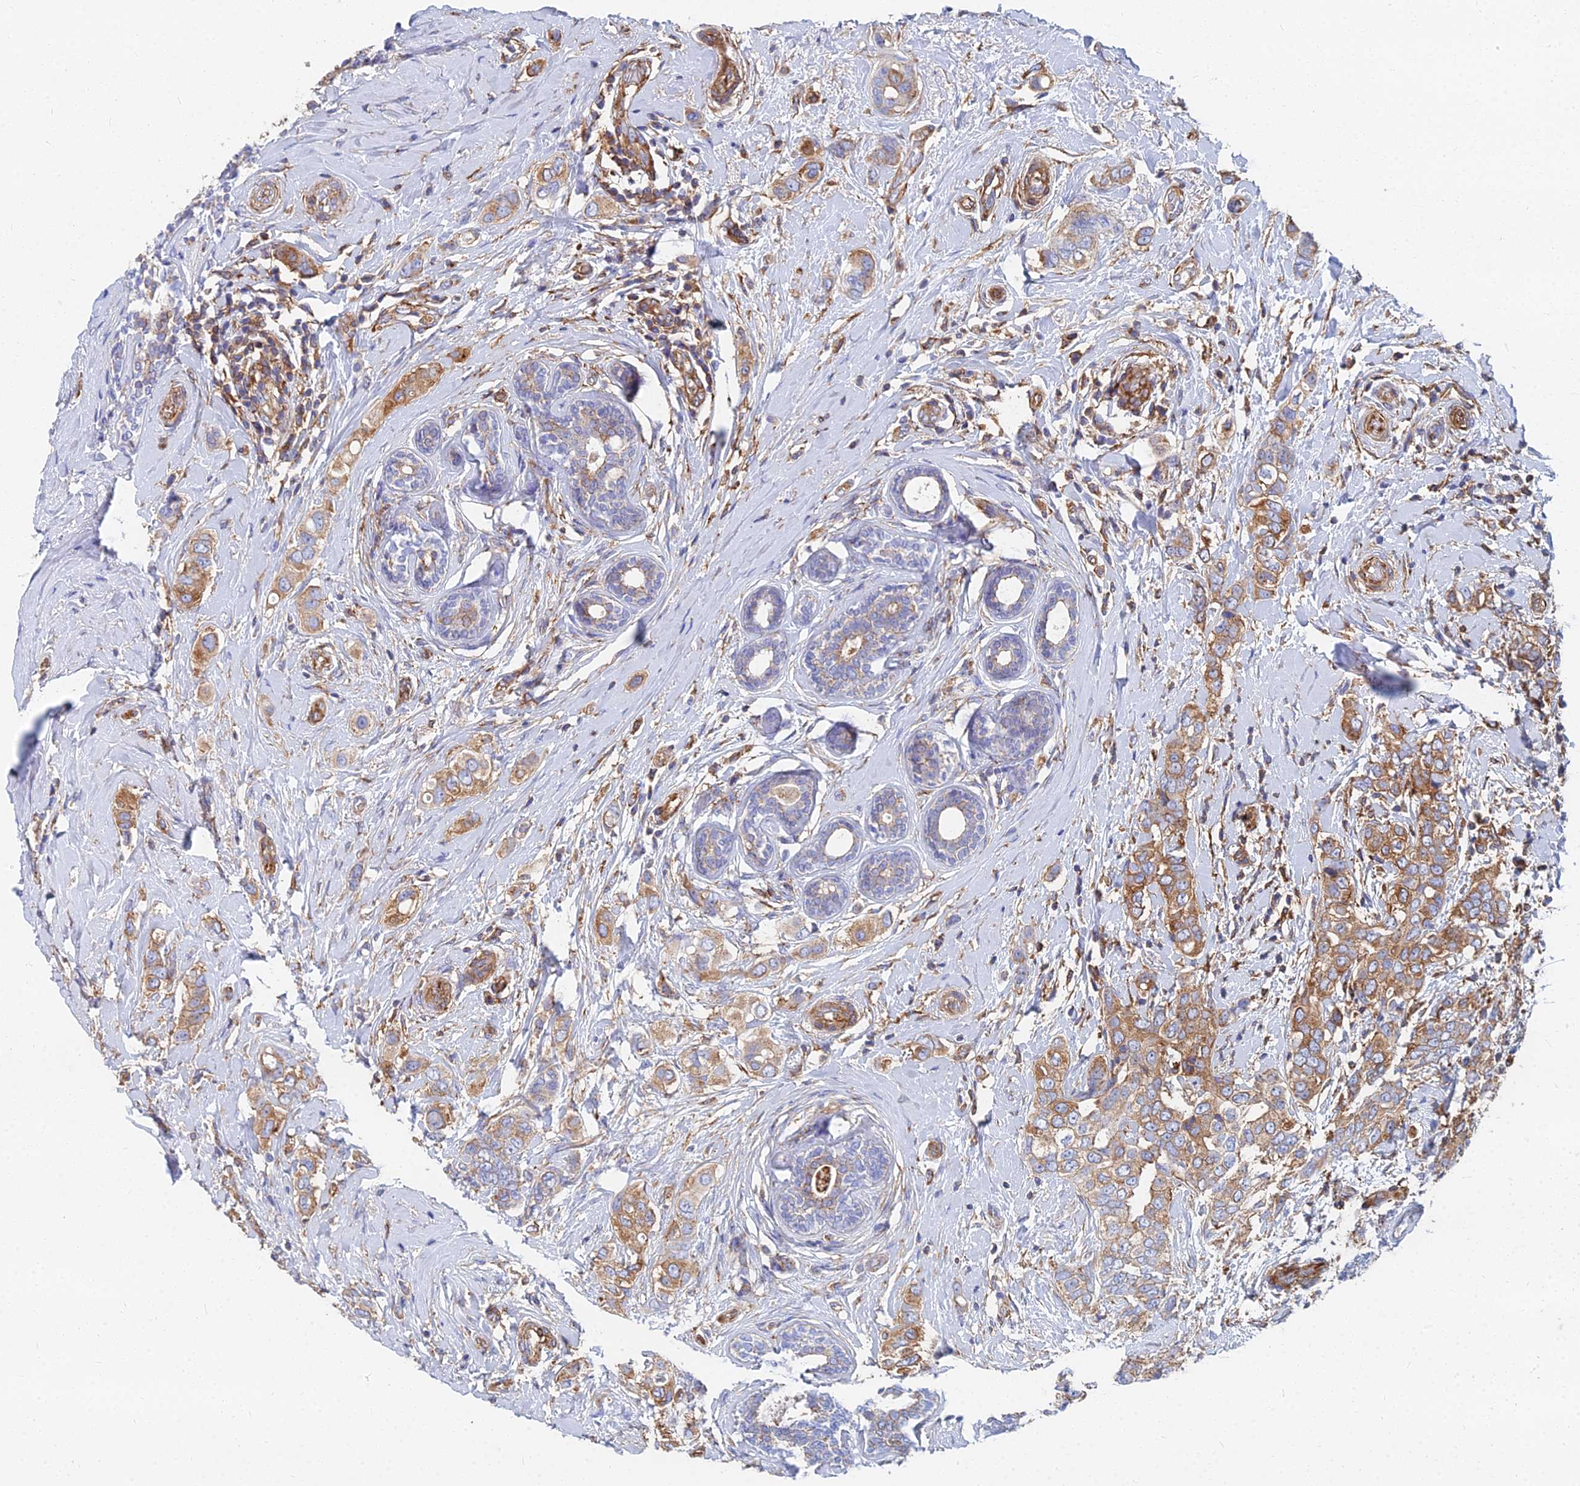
{"staining": {"intensity": "moderate", "quantity": ">75%", "location": "cytoplasmic/membranous"}, "tissue": "breast cancer", "cell_type": "Tumor cells", "image_type": "cancer", "snomed": [{"axis": "morphology", "description": "Lobular carcinoma"}, {"axis": "topography", "description": "Breast"}], "caption": "This is a photomicrograph of IHC staining of breast cancer (lobular carcinoma), which shows moderate positivity in the cytoplasmic/membranous of tumor cells.", "gene": "GPR42", "patient": {"sex": "female", "age": 51}}